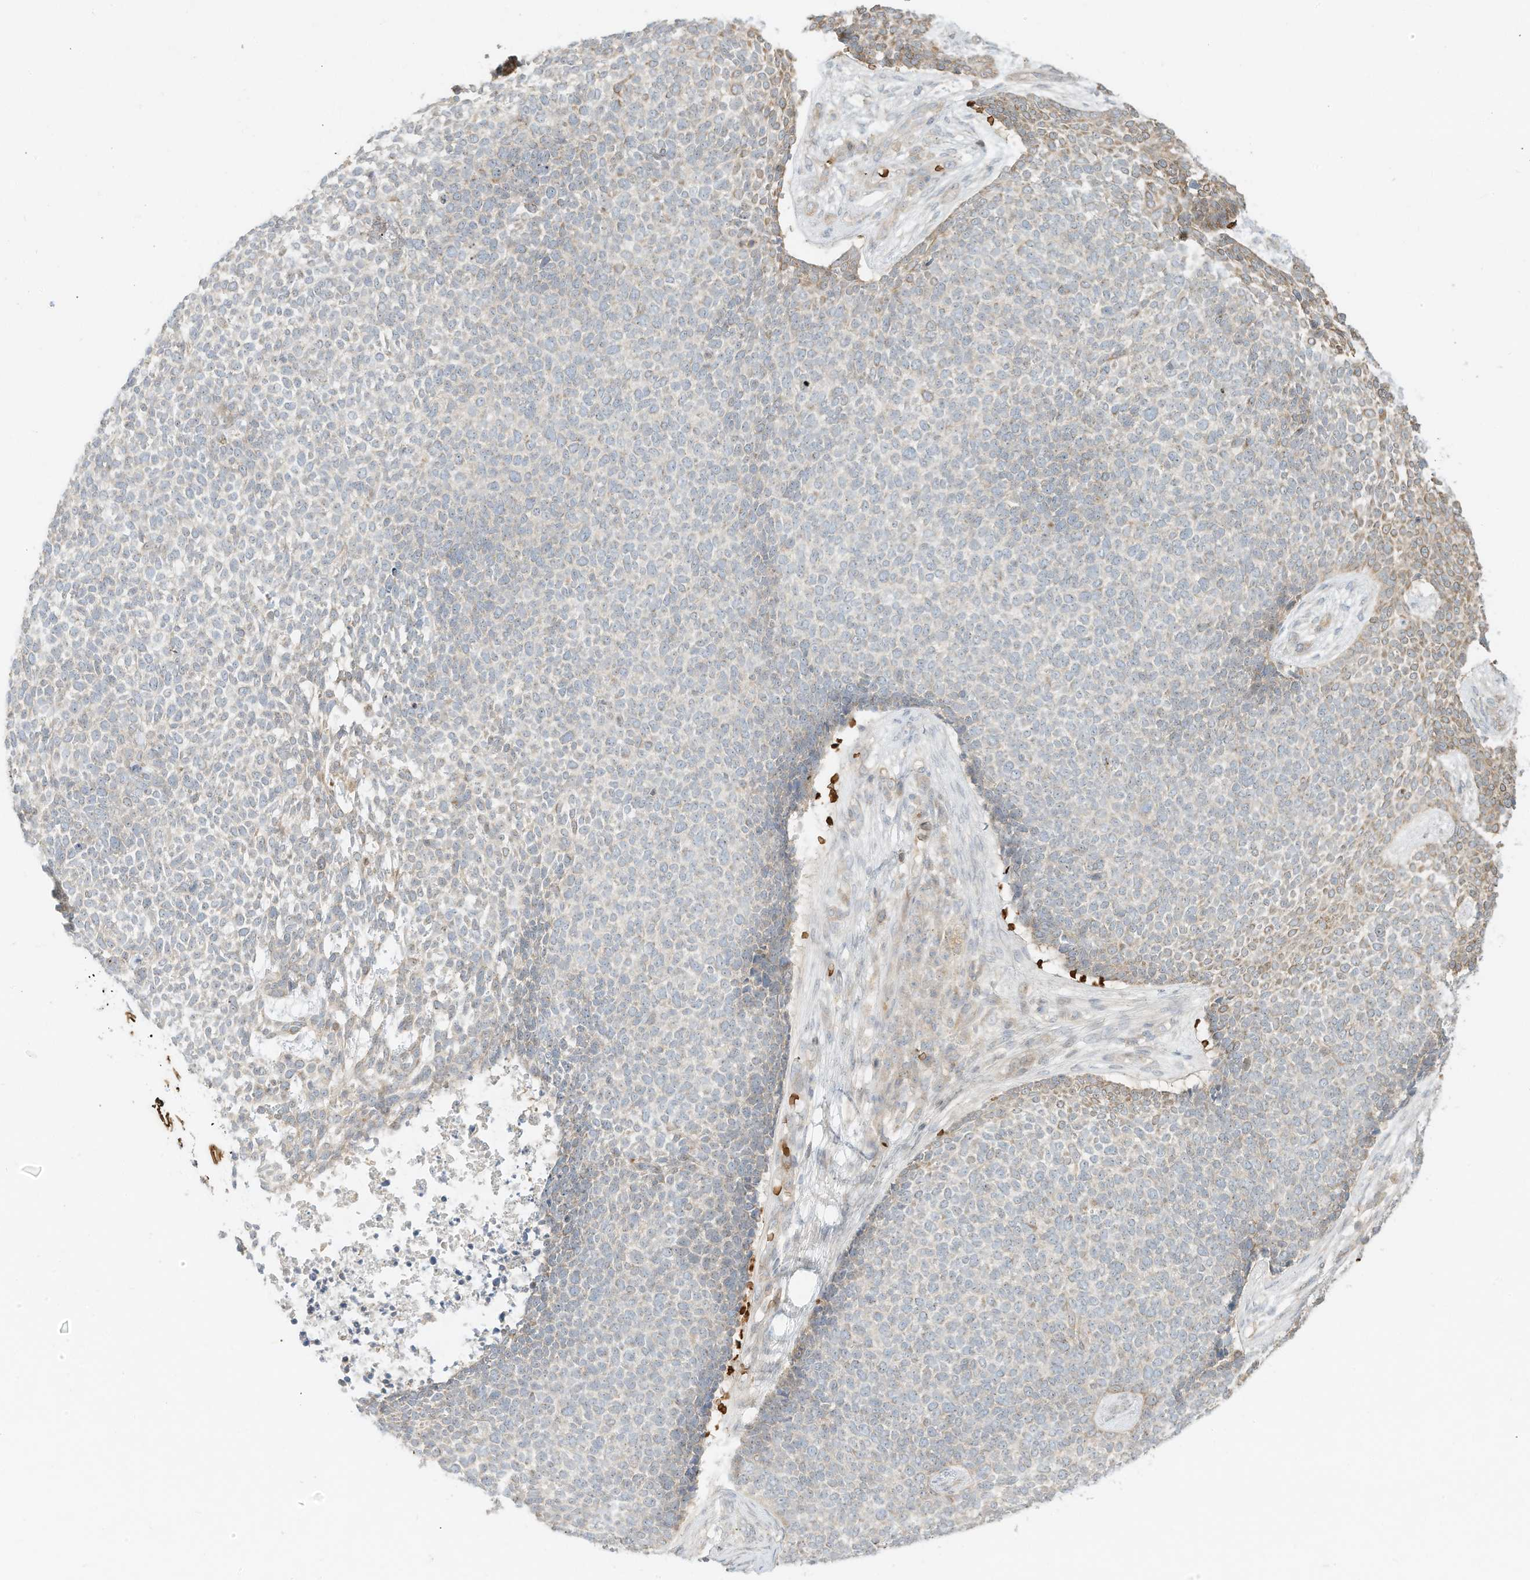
{"staining": {"intensity": "moderate", "quantity": "<25%", "location": "cytoplasmic/membranous"}, "tissue": "skin cancer", "cell_type": "Tumor cells", "image_type": "cancer", "snomed": [{"axis": "morphology", "description": "Basal cell carcinoma"}, {"axis": "topography", "description": "Skin"}], "caption": "Protein expression analysis of skin cancer shows moderate cytoplasmic/membranous staining in approximately <25% of tumor cells. The staining was performed using DAB to visualize the protein expression in brown, while the nuclei were stained in blue with hematoxylin (Magnification: 20x).", "gene": "OFD1", "patient": {"sex": "female", "age": 84}}